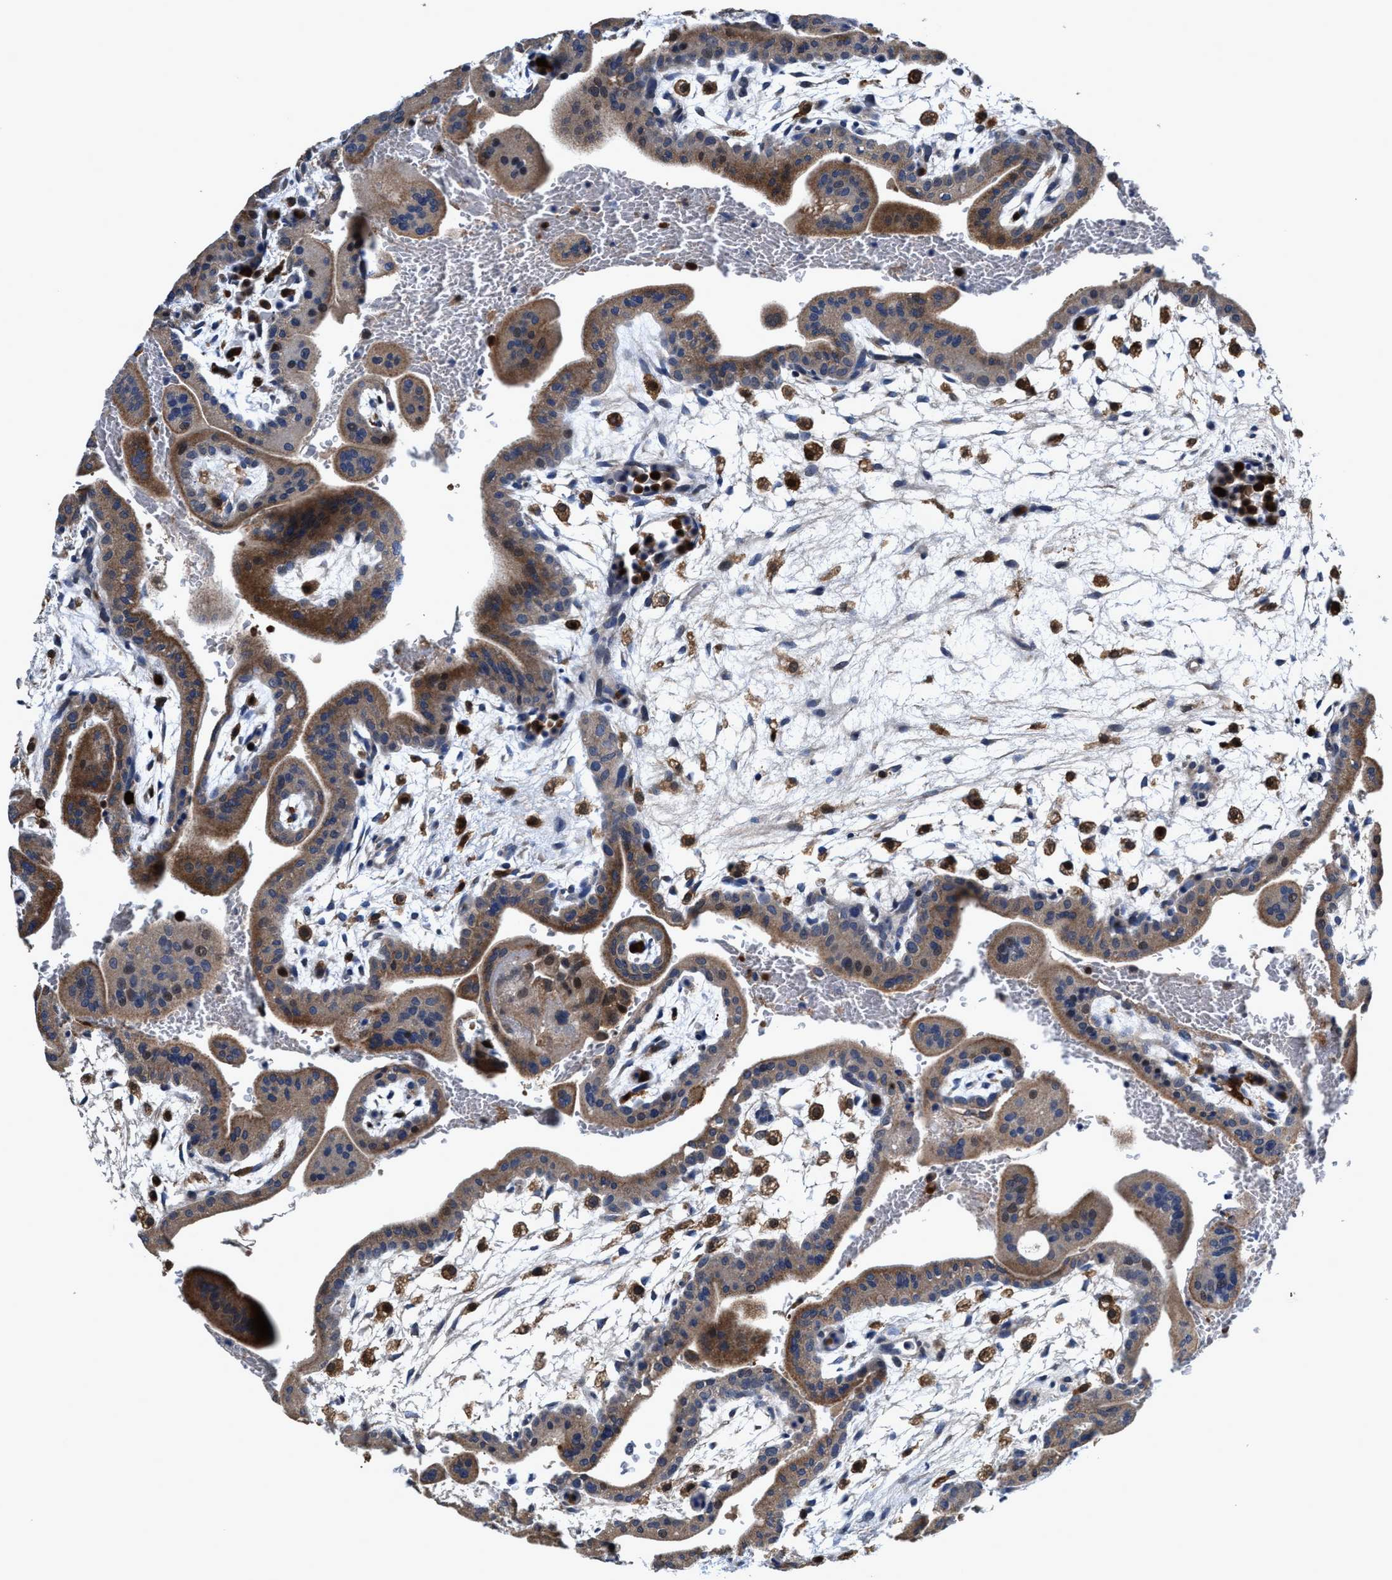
{"staining": {"intensity": "moderate", "quantity": ">75%", "location": "cytoplasmic/membranous"}, "tissue": "placenta", "cell_type": "Trophoblastic cells", "image_type": "normal", "snomed": [{"axis": "morphology", "description": "Normal tissue, NOS"}, {"axis": "topography", "description": "Placenta"}], "caption": "A histopathology image of human placenta stained for a protein exhibits moderate cytoplasmic/membranous brown staining in trophoblastic cells.", "gene": "RGS10", "patient": {"sex": "female", "age": 35}}